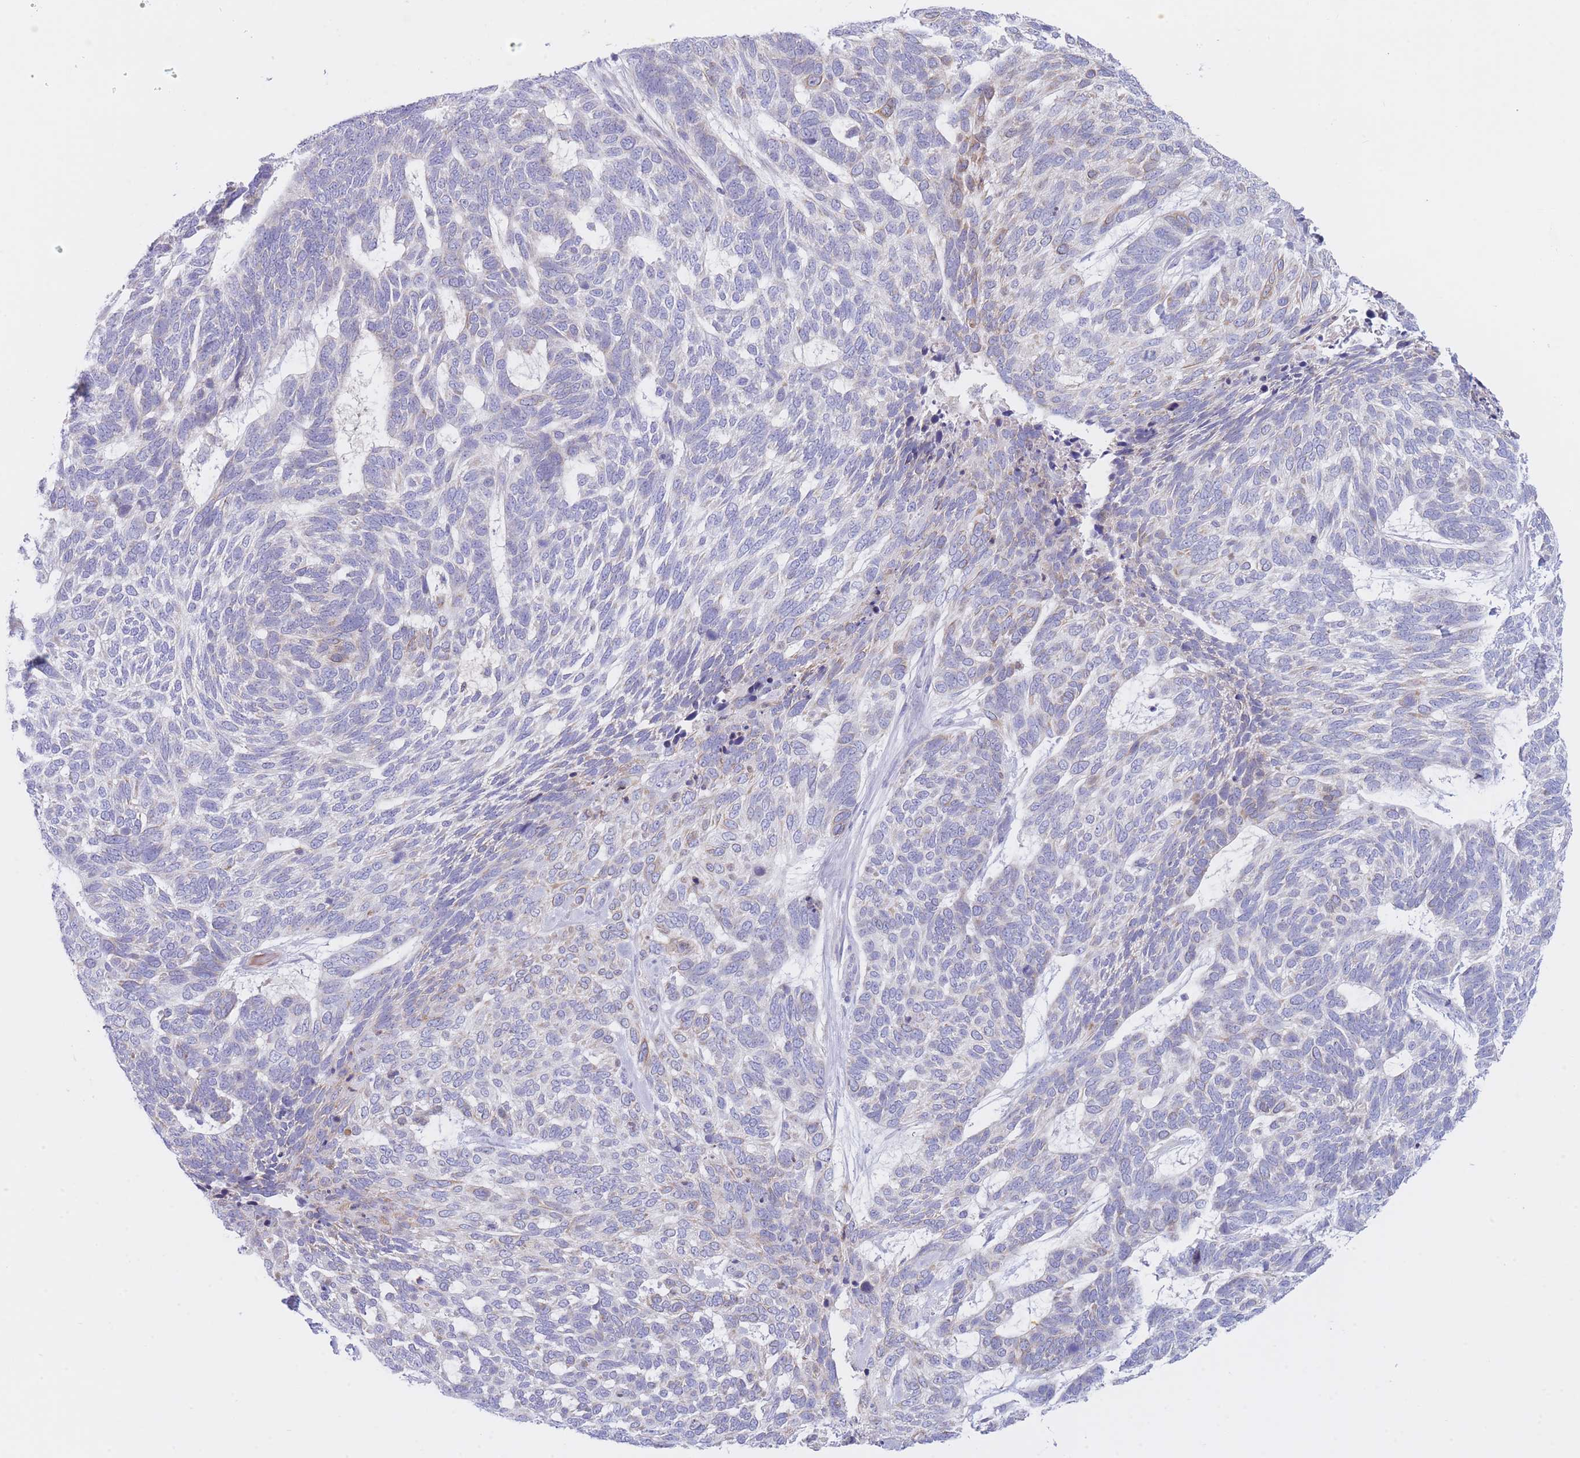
{"staining": {"intensity": "weak", "quantity": "<25%", "location": "cytoplasmic/membranous"}, "tissue": "skin cancer", "cell_type": "Tumor cells", "image_type": "cancer", "snomed": [{"axis": "morphology", "description": "Basal cell carcinoma"}, {"axis": "topography", "description": "Skin"}], "caption": "IHC image of basal cell carcinoma (skin) stained for a protein (brown), which shows no expression in tumor cells.", "gene": "NANP", "patient": {"sex": "female", "age": 65}}